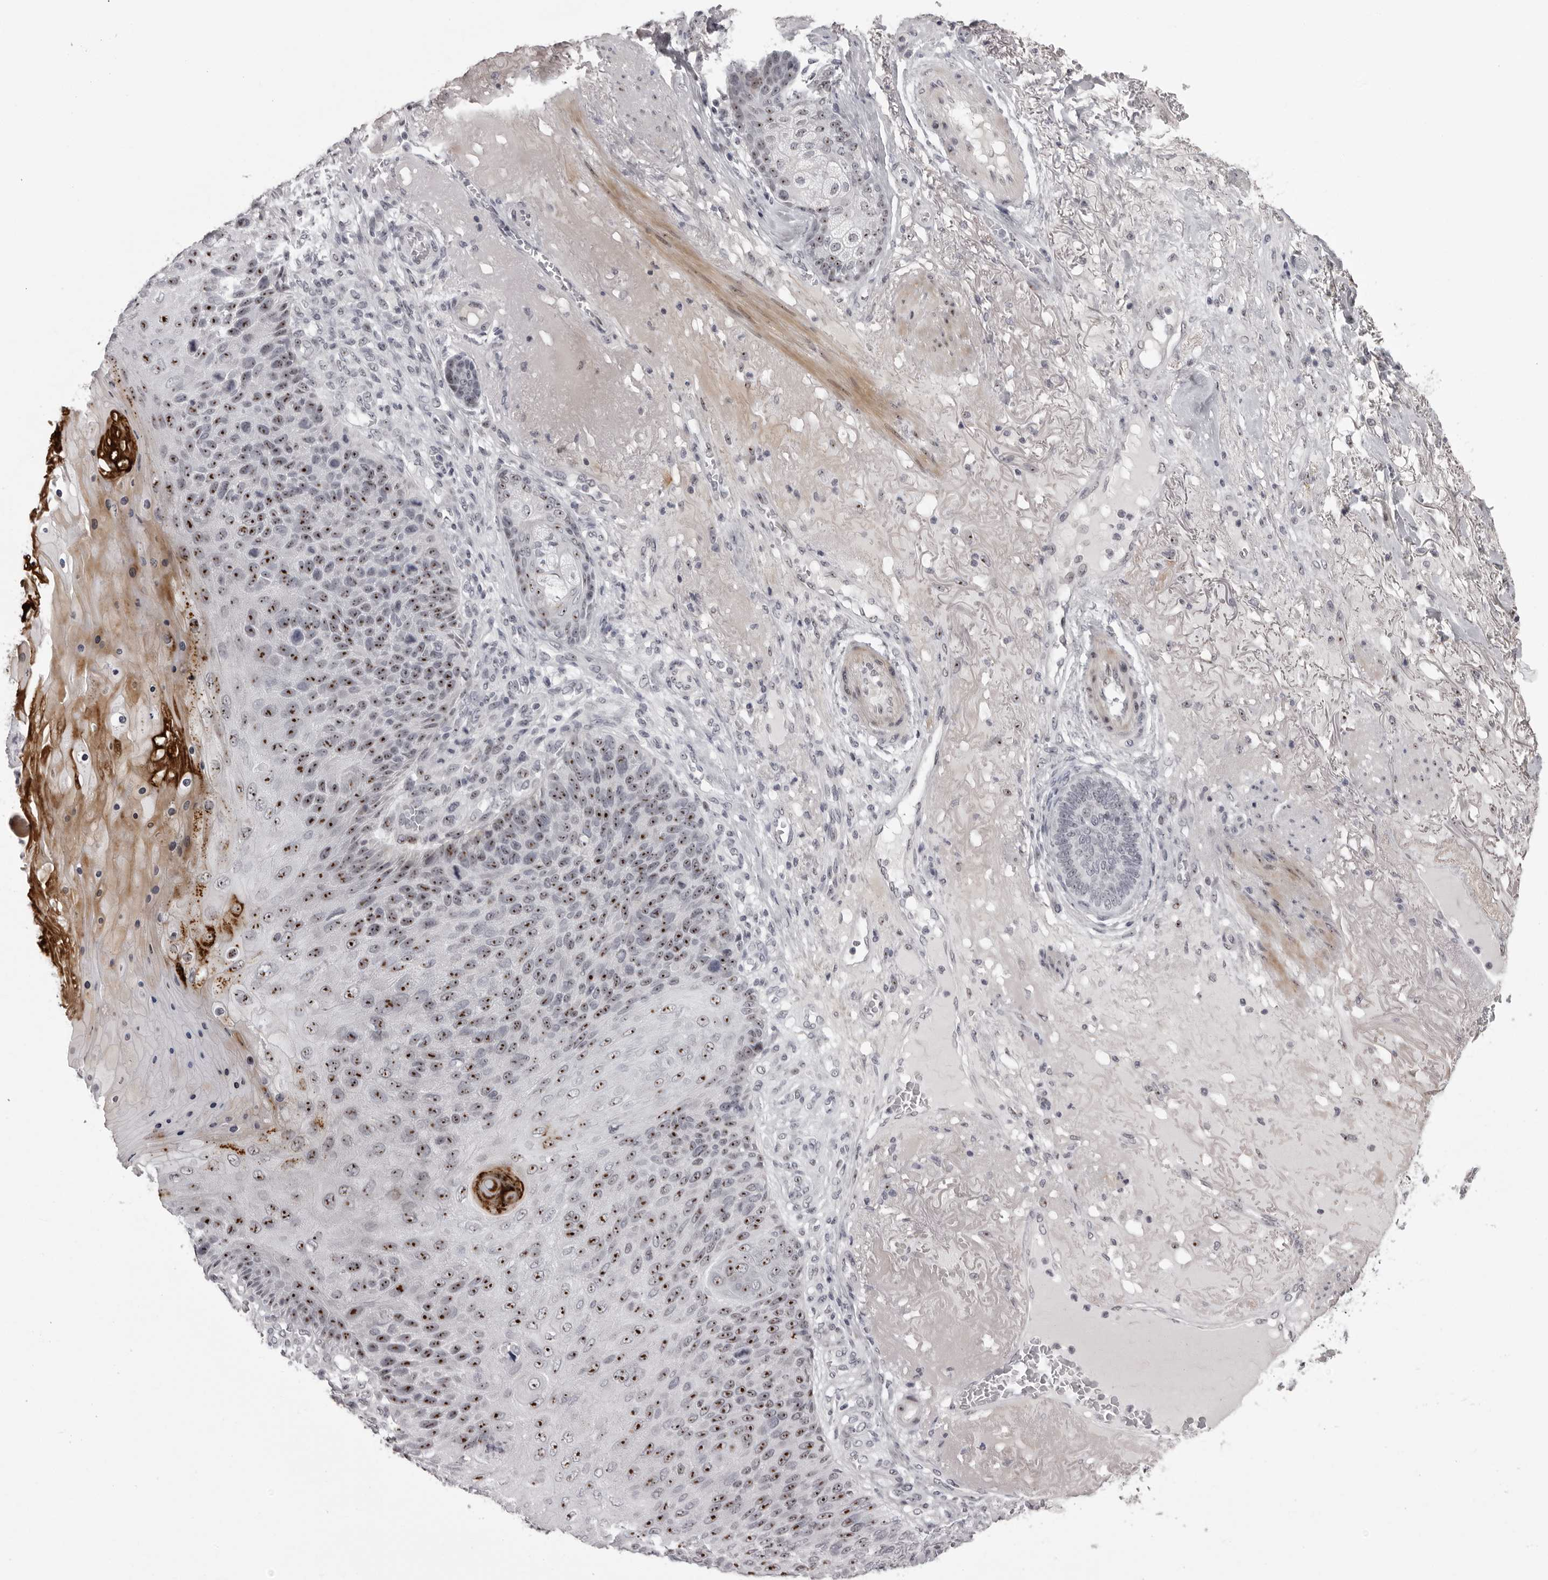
{"staining": {"intensity": "strong", "quantity": ">75%", "location": "nuclear"}, "tissue": "skin cancer", "cell_type": "Tumor cells", "image_type": "cancer", "snomed": [{"axis": "morphology", "description": "Squamous cell carcinoma, NOS"}, {"axis": "topography", "description": "Skin"}], "caption": "Protein analysis of squamous cell carcinoma (skin) tissue shows strong nuclear positivity in approximately >75% of tumor cells.", "gene": "HELZ", "patient": {"sex": "female", "age": 88}}